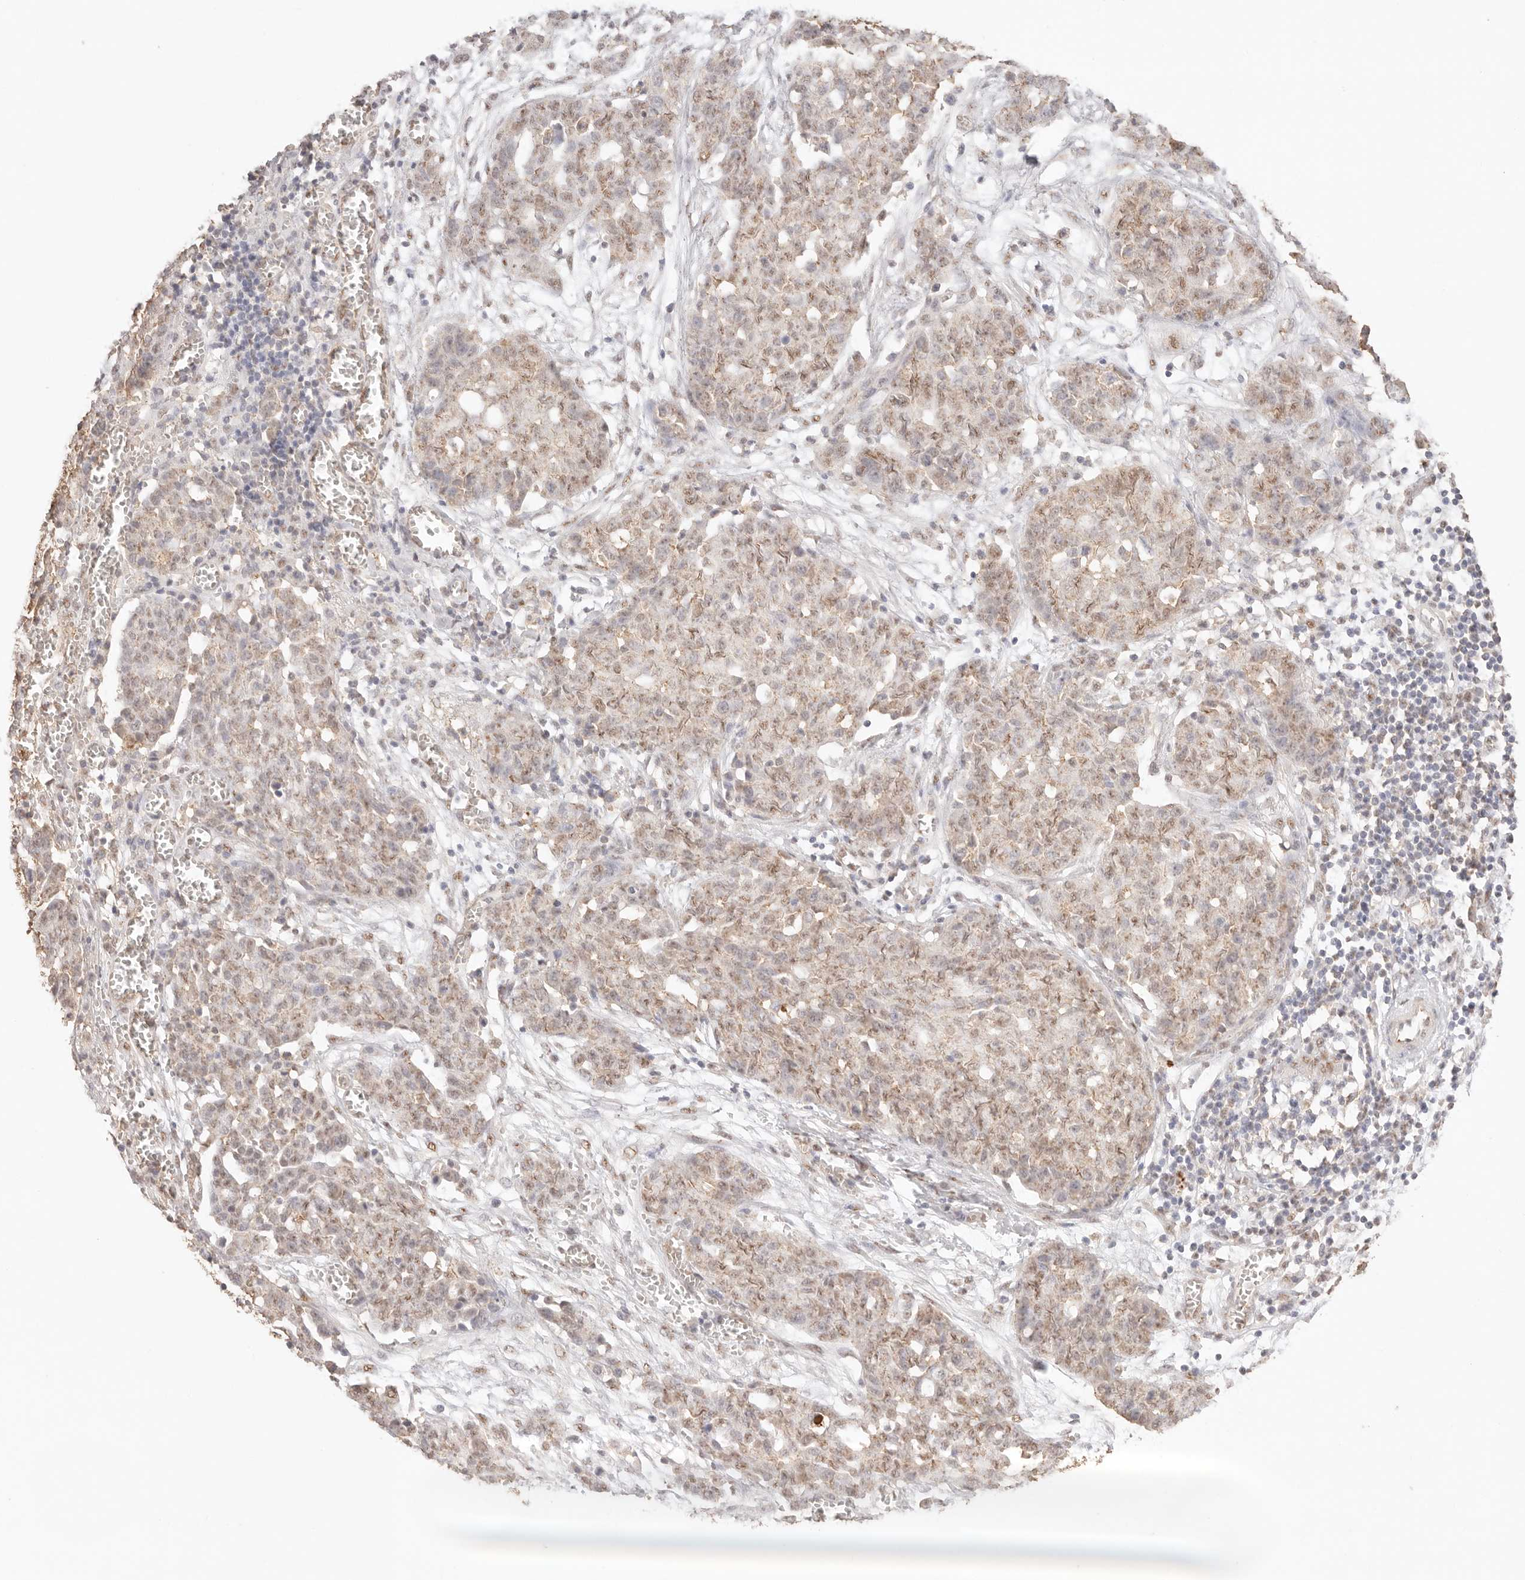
{"staining": {"intensity": "weak", "quantity": ">75%", "location": "cytoplasmic/membranous"}, "tissue": "ovarian cancer", "cell_type": "Tumor cells", "image_type": "cancer", "snomed": [{"axis": "morphology", "description": "Cystadenocarcinoma, serous, NOS"}, {"axis": "topography", "description": "Soft tissue"}, {"axis": "topography", "description": "Ovary"}], "caption": "The immunohistochemical stain highlights weak cytoplasmic/membranous expression in tumor cells of ovarian serous cystadenocarcinoma tissue.", "gene": "IL1R2", "patient": {"sex": "female", "age": 57}}